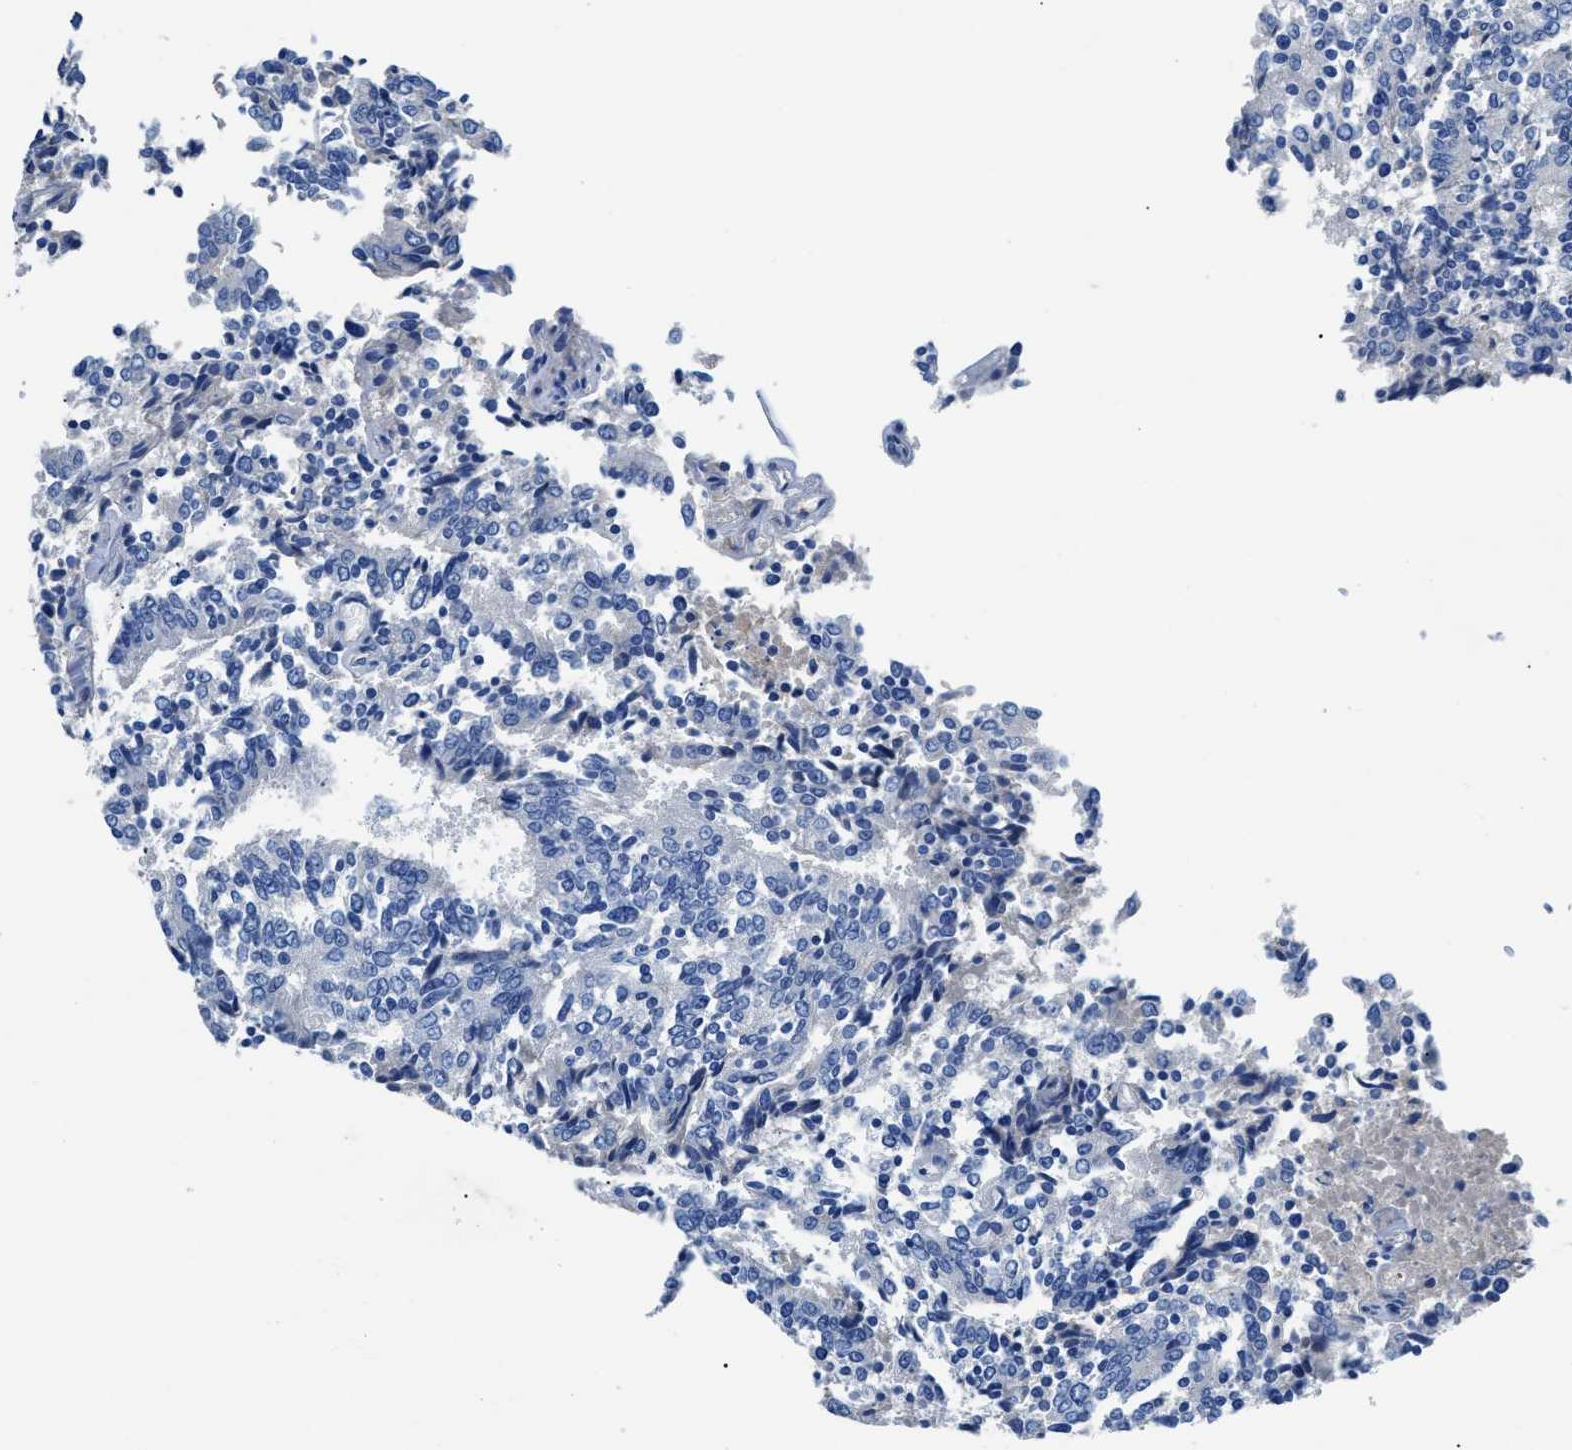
{"staining": {"intensity": "negative", "quantity": "none", "location": "none"}, "tissue": "prostate cancer", "cell_type": "Tumor cells", "image_type": "cancer", "snomed": [{"axis": "morphology", "description": "Normal tissue, NOS"}, {"axis": "morphology", "description": "Adenocarcinoma, High grade"}, {"axis": "topography", "description": "Prostate"}, {"axis": "topography", "description": "Seminal veicle"}], "caption": "DAB immunohistochemical staining of prostate cancer (adenocarcinoma (high-grade)) shows no significant expression in tumor cells.", "gene": "SLC10A6", "patient": {"sex": "male", "age": 55}}